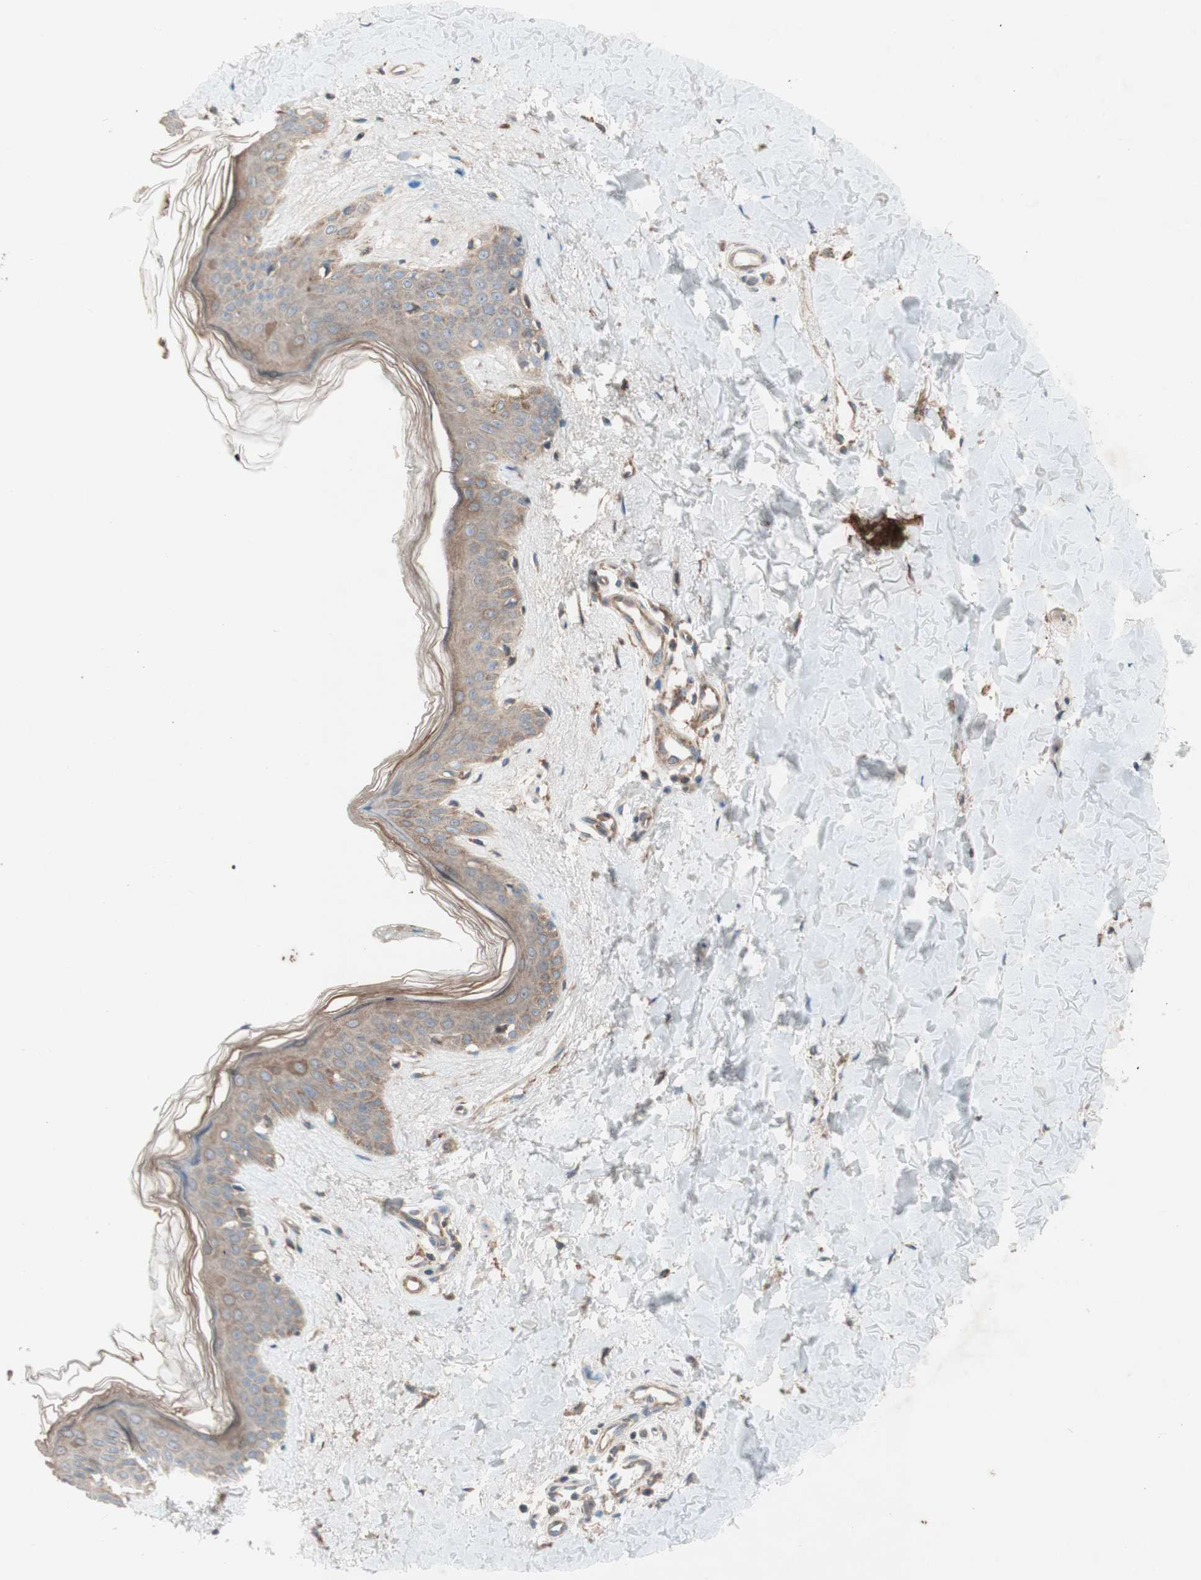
{"staining": {"intensity": "moderate", "quantity": ">75%", "location": "cytoplasmic/membranous"}, "tissue": "skin", "cell_type": "Fibroblasts", "image_type": "normal", "snomed": [{"axis": "morphology", "description": "Normal tissue, NOS"}, {"axis": "topography", "description": "Skin"}], "caption": "A high-resolution photomicrograph shows immunohistochemistry staining of benign skin, which displays moderate cytoplasmic/membranous staining in about >75% of fibroblasts.", "gene": "SOCS2", "patient": {"sex": "female", "age": 41}}